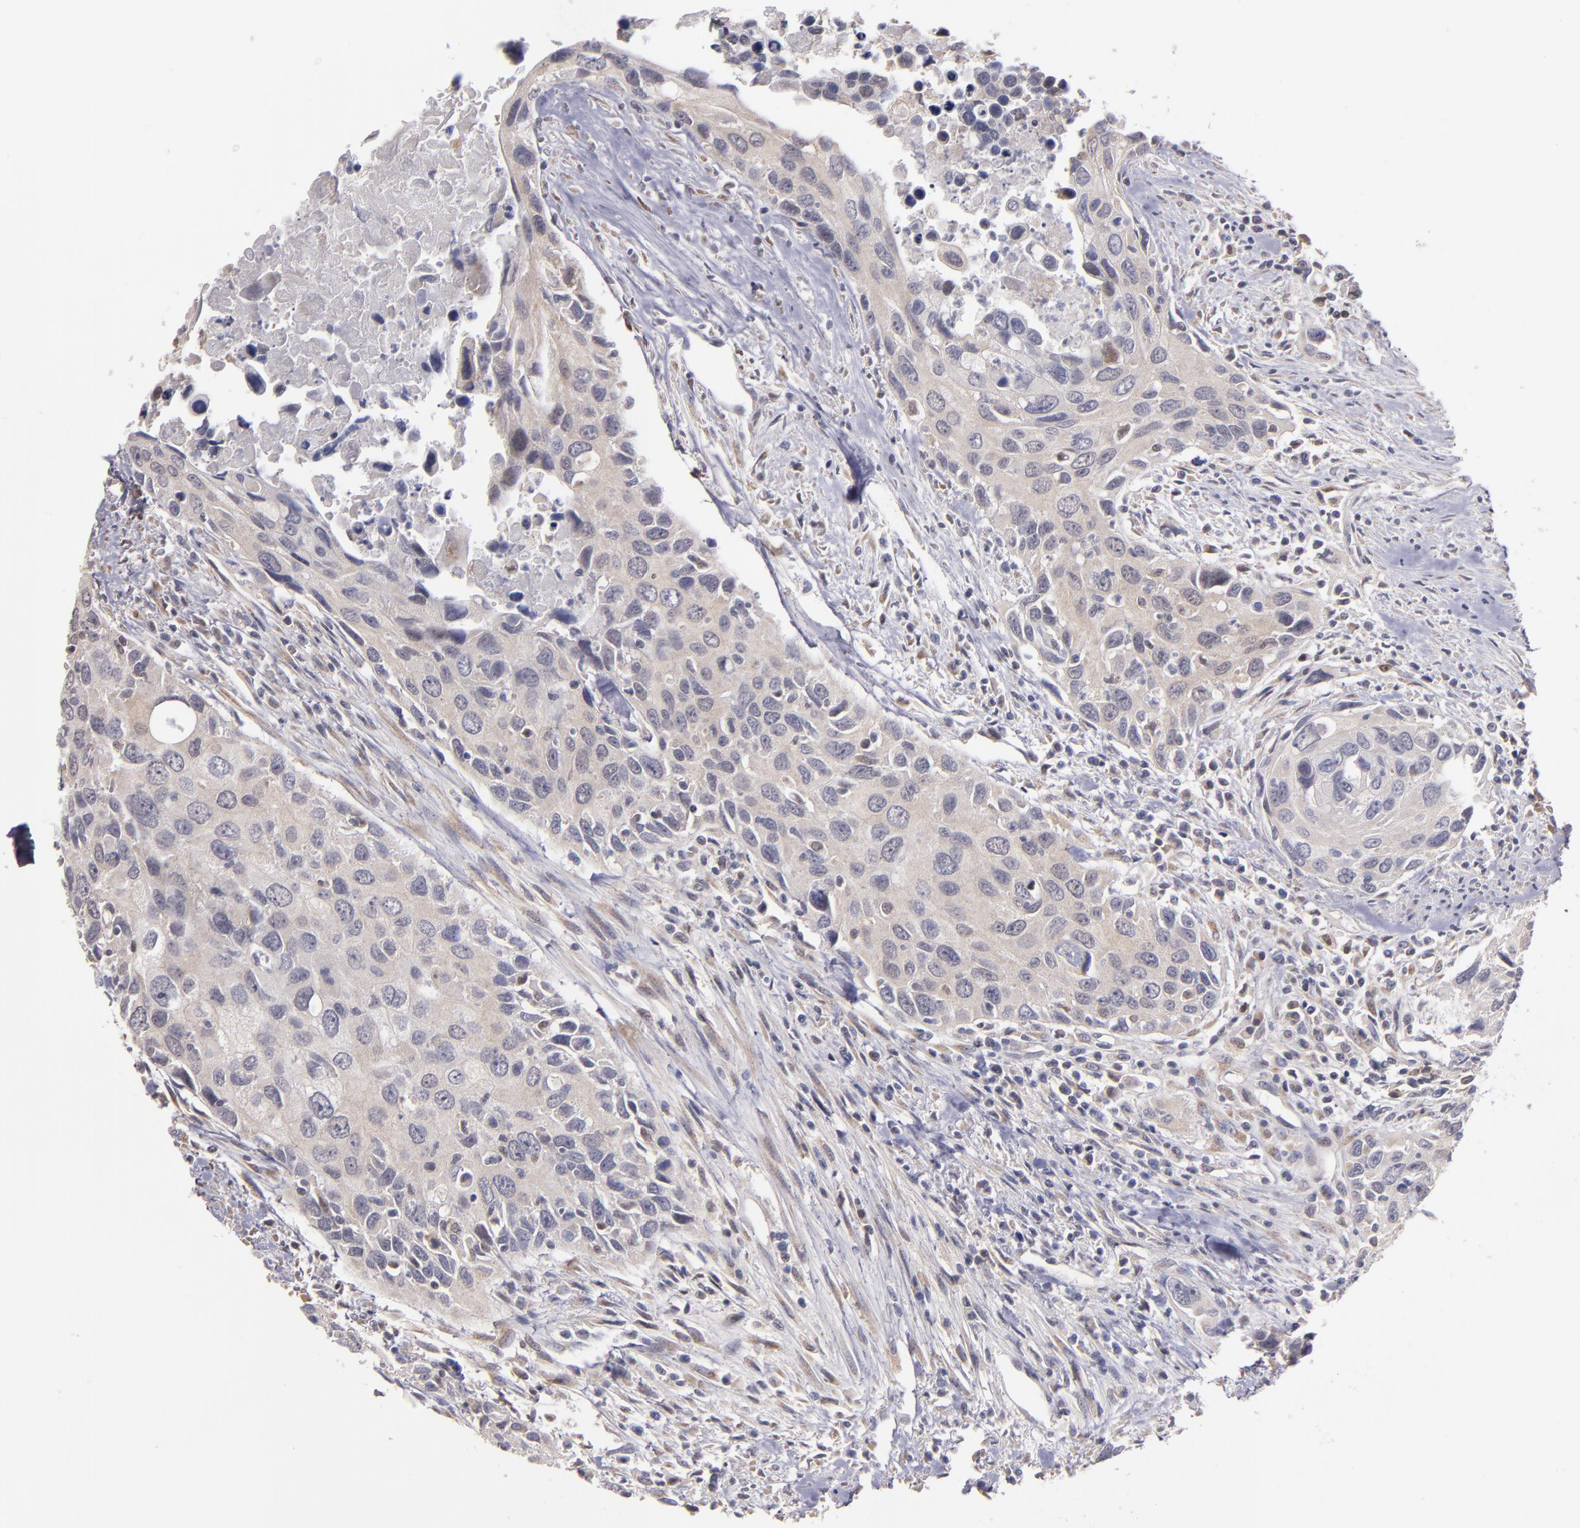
{"staining": {"intensity": "weak", "quantity": ">75%", "location": "cytoplasmic/membranous"}, "tissue": "urothelial cancer", "cell_type": "Tumor cells", "image_type": "cancer", "snomed": [{"axis": "morphology", "description": "Urothelial carcinoma, High grade"}, {"axis": "topography", "description": "Urinary bladder"}], "caption": "Immunohistochemistry (IHC) (DAB) staining of human urothelial cancer shows weak cytoplasmic/membranous protein staining in approximately >75% of tumor cells.", "gene": "CASP1", "patient": {"sex": "male", "age": 71}}